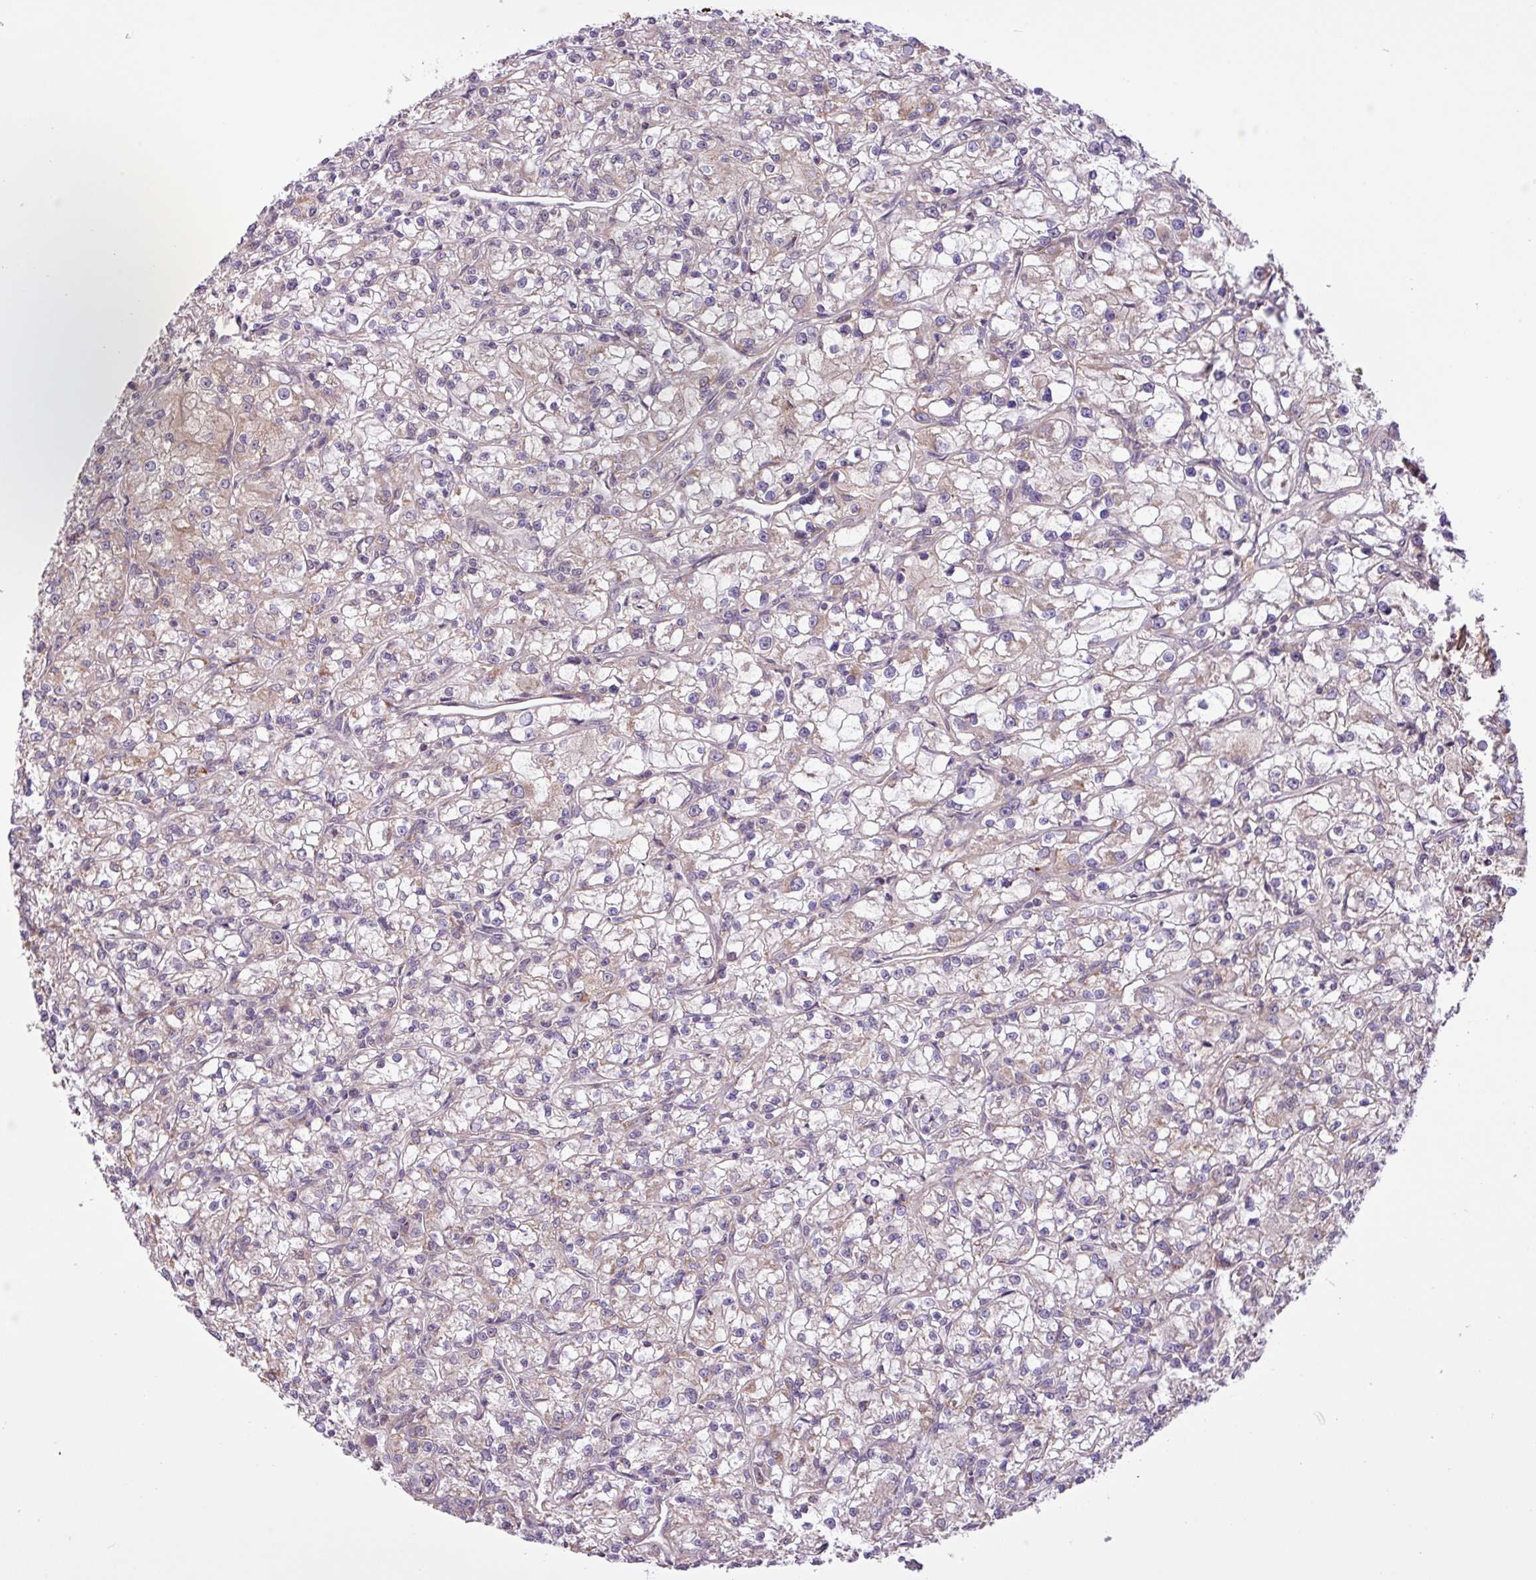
{"staining": {"intensity": "weak", "quantity": "<25%", "location": "cytoplasmic/membranous"}, "tissue": "renal cancer", "cell_type": "Tumor cells", "image_type": "cancer", "snomed": [{"axis": "morphology", "description": "Adenocarcinoma, NOS"}, {"axis": "topography", "description": "Kidney"}], "caption": "The photomicrograph demonstrates no significant staining in tumor cells of adenocarcinoma (renal). The staining is performed using DAB (3,3'-diaminobenzidine) brown chromogen with nuclei counter-stained in using hematoxylin.", "gene": "TIMM10B", "patient": {"sex": "female", "age": 59}}